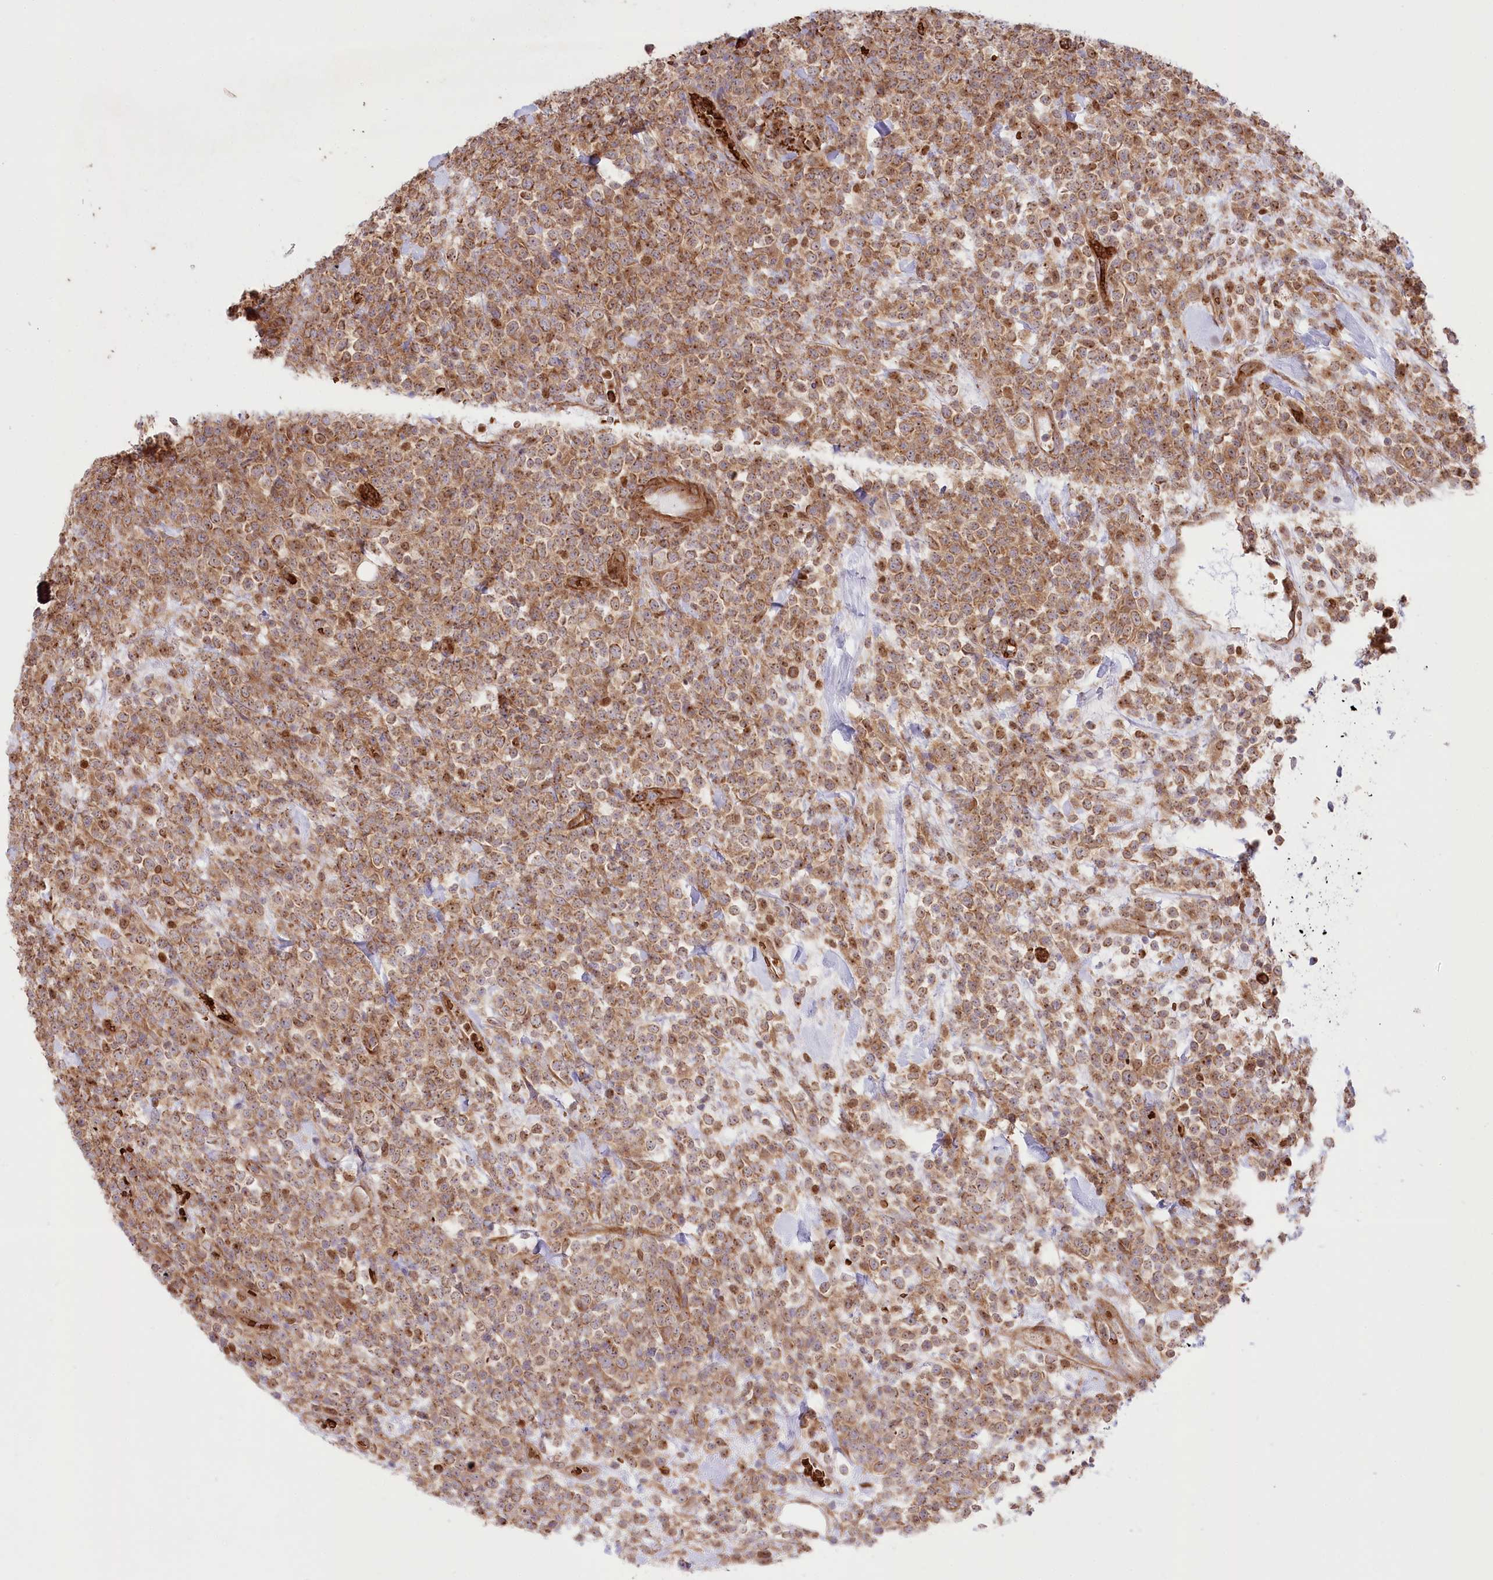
{"staining": {"intensity": "moderate", "quantity": ">75%", "location": "cytoplasmic/membranous"}, "tissue": "lymphoma", "cell_type": "Tumor cells", "image_type": "cancer", "snomed": [{"axis": "morphology", "description": "Malignant lymphoma, non-Hodgkin's type, High grade"}, {"axis": "topography", "description": "Colon"}], "caption": "Immunohistochemical staining of high-grade malignant lymphoma, non-Hodgkin's type displays moderate cytoplasmic/membranous protein positivity in about >75% of tumor cells.", "gene": "COMMD3", "patient": {"sex": "female", "age": 53}}